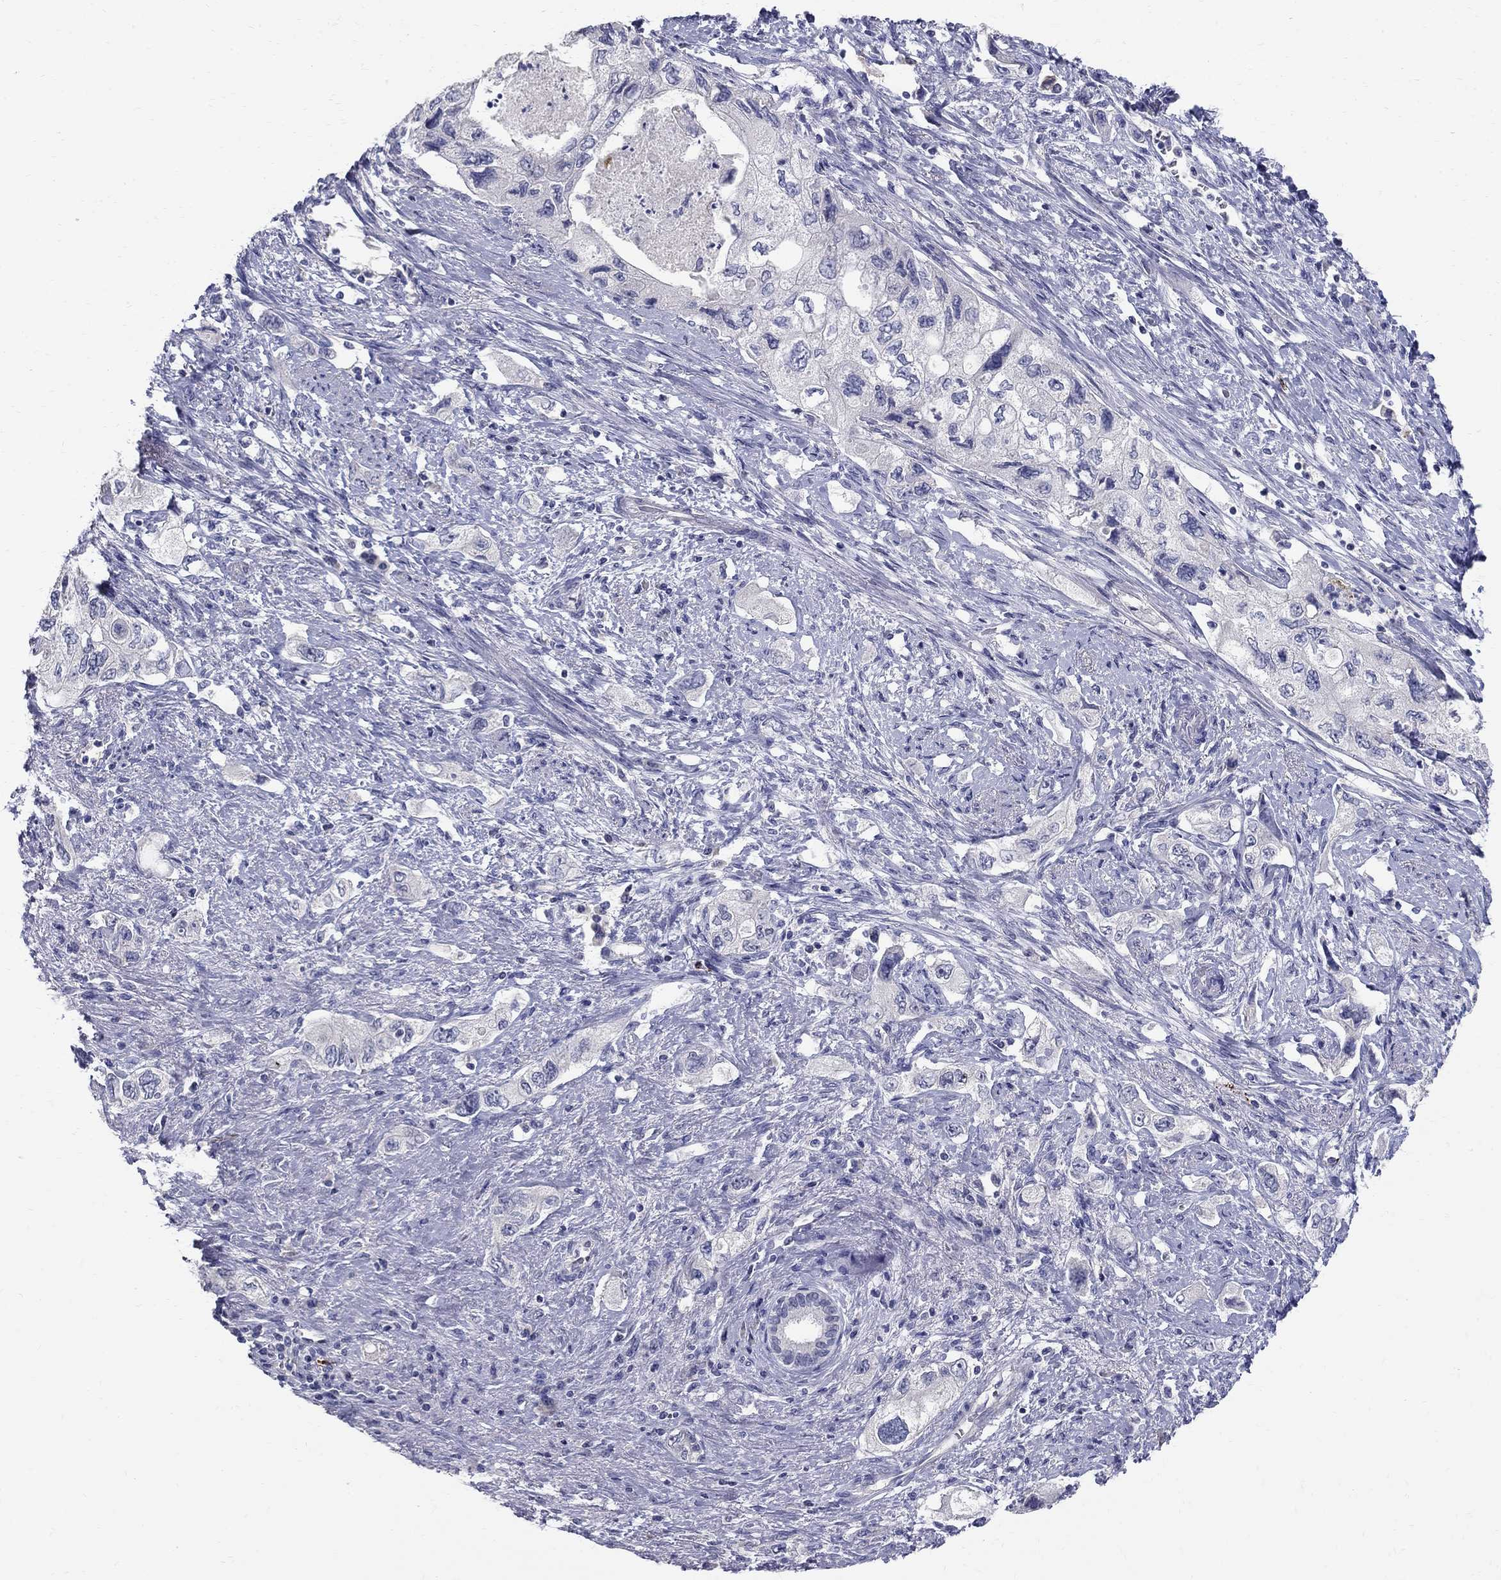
{"staining": {"intensity": "negative", "quantity": "none", "location": "none"}, "tissue": "pancreatic cancer", "cell_type": "Tumor cells", "image_type": "cancer", "snomed": [{"axis": "morphology", "description": "Adenocarcinoma, NOS"}, {"axis": "topography", "description": "Pancreas"}], "caption": "Pancreatic cancer was stained to show a protein in brown. There is no significant positivity in tumor cells. (DAB immunohistochemistry visualized using brightfield microscopy, high magnification).", "gene": "TP53TG5", "patient": {"sex": "female", "age": 73}}